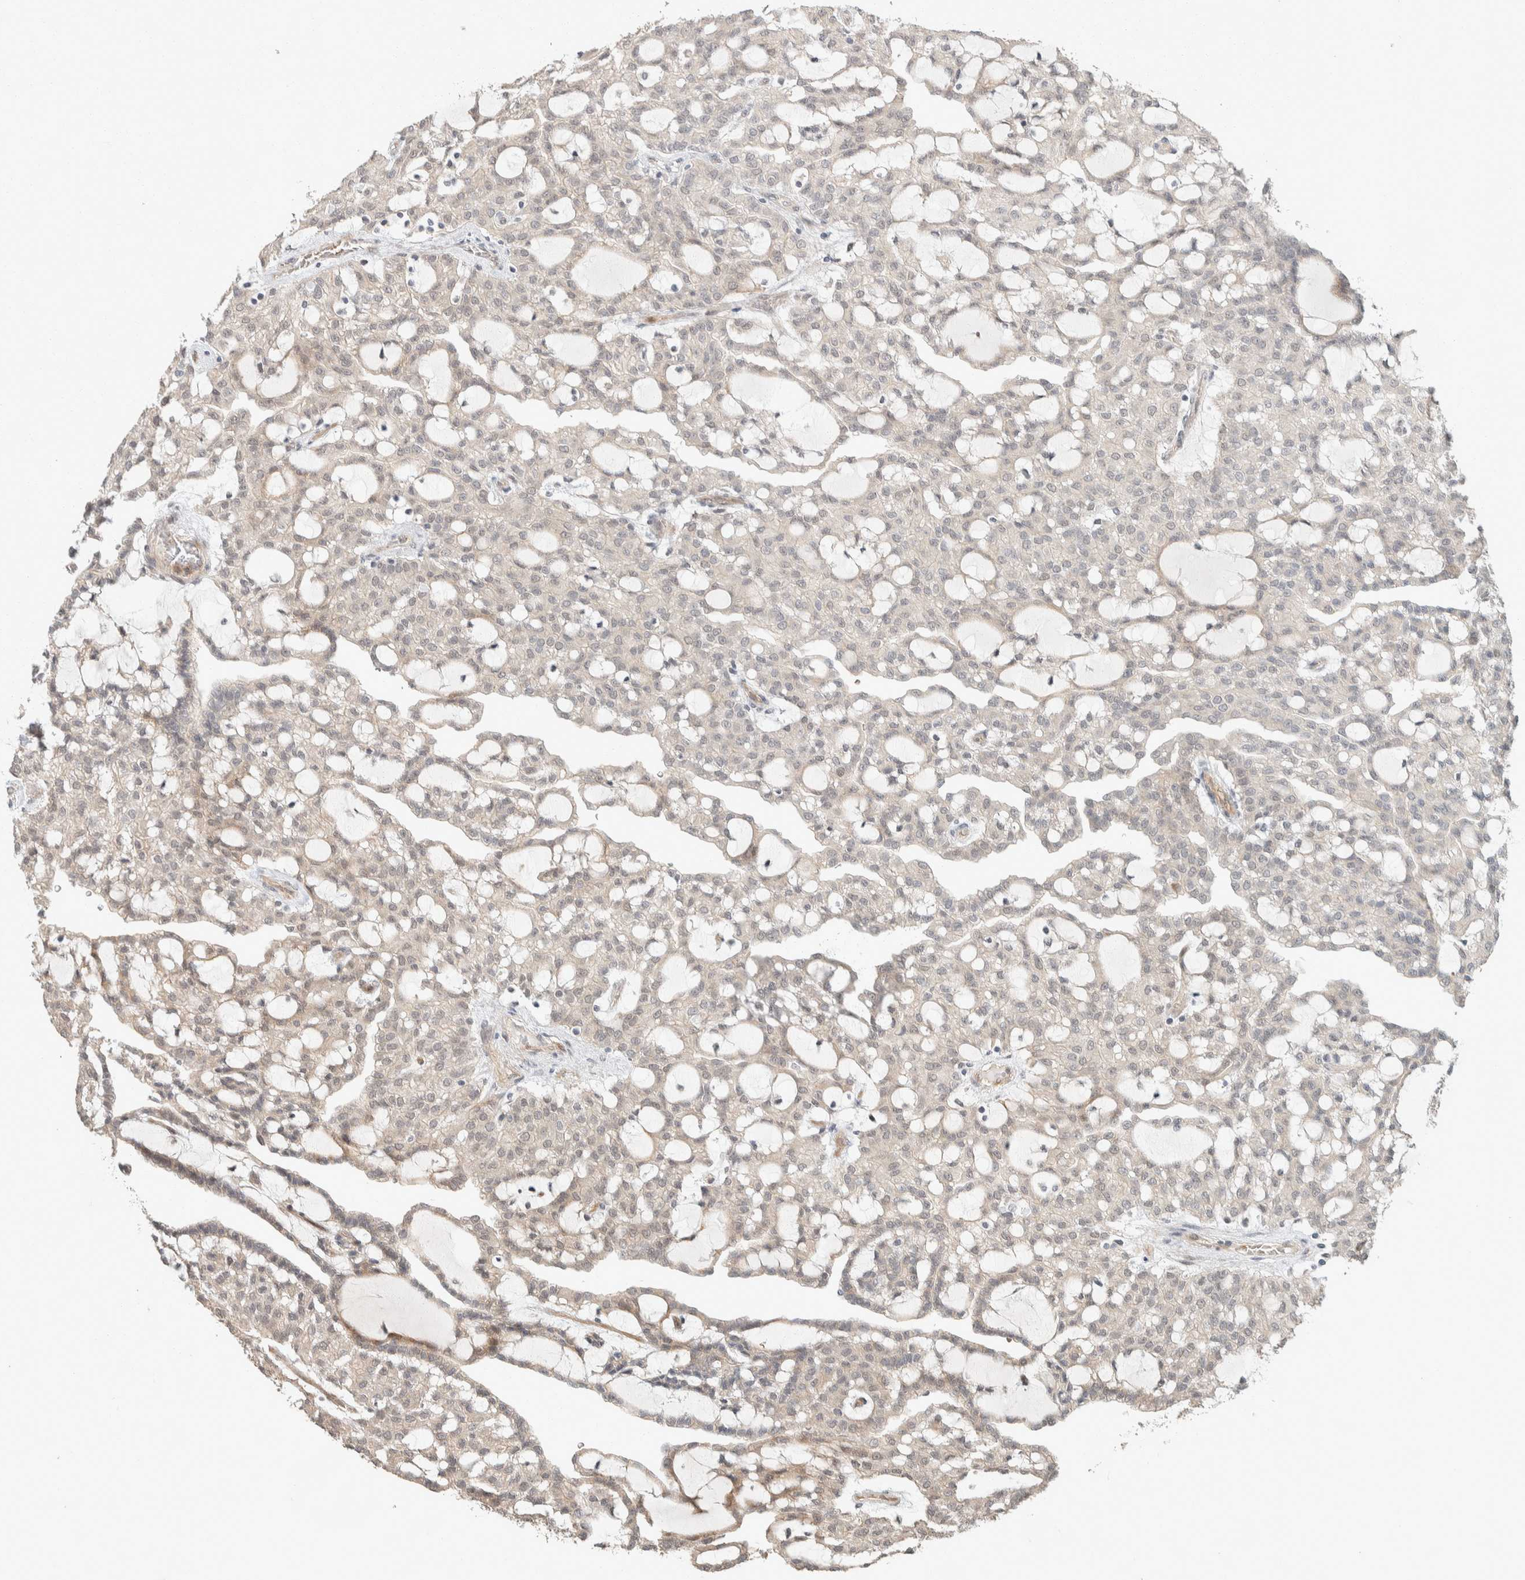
{"staining": {"intensity": "negative", "quantity": "none", "location": "none"}, "tissue": "renal cancer", "cell_type": "Tumor cells", "image_type": "cancer", "snomed": [{"axis": "morphology", "description": "Adenocarcinoma, NOS"}, {"axis": "topography", "description": "Kidney"}], "caption": "This is an immunohistochemistry (IHC) photomicrograph of renal cancer (adenocarcinoma). There is no positivity in tumor cells.", "gene": "ZBTB2", "patient": {"sex": "male", "age": 63}}